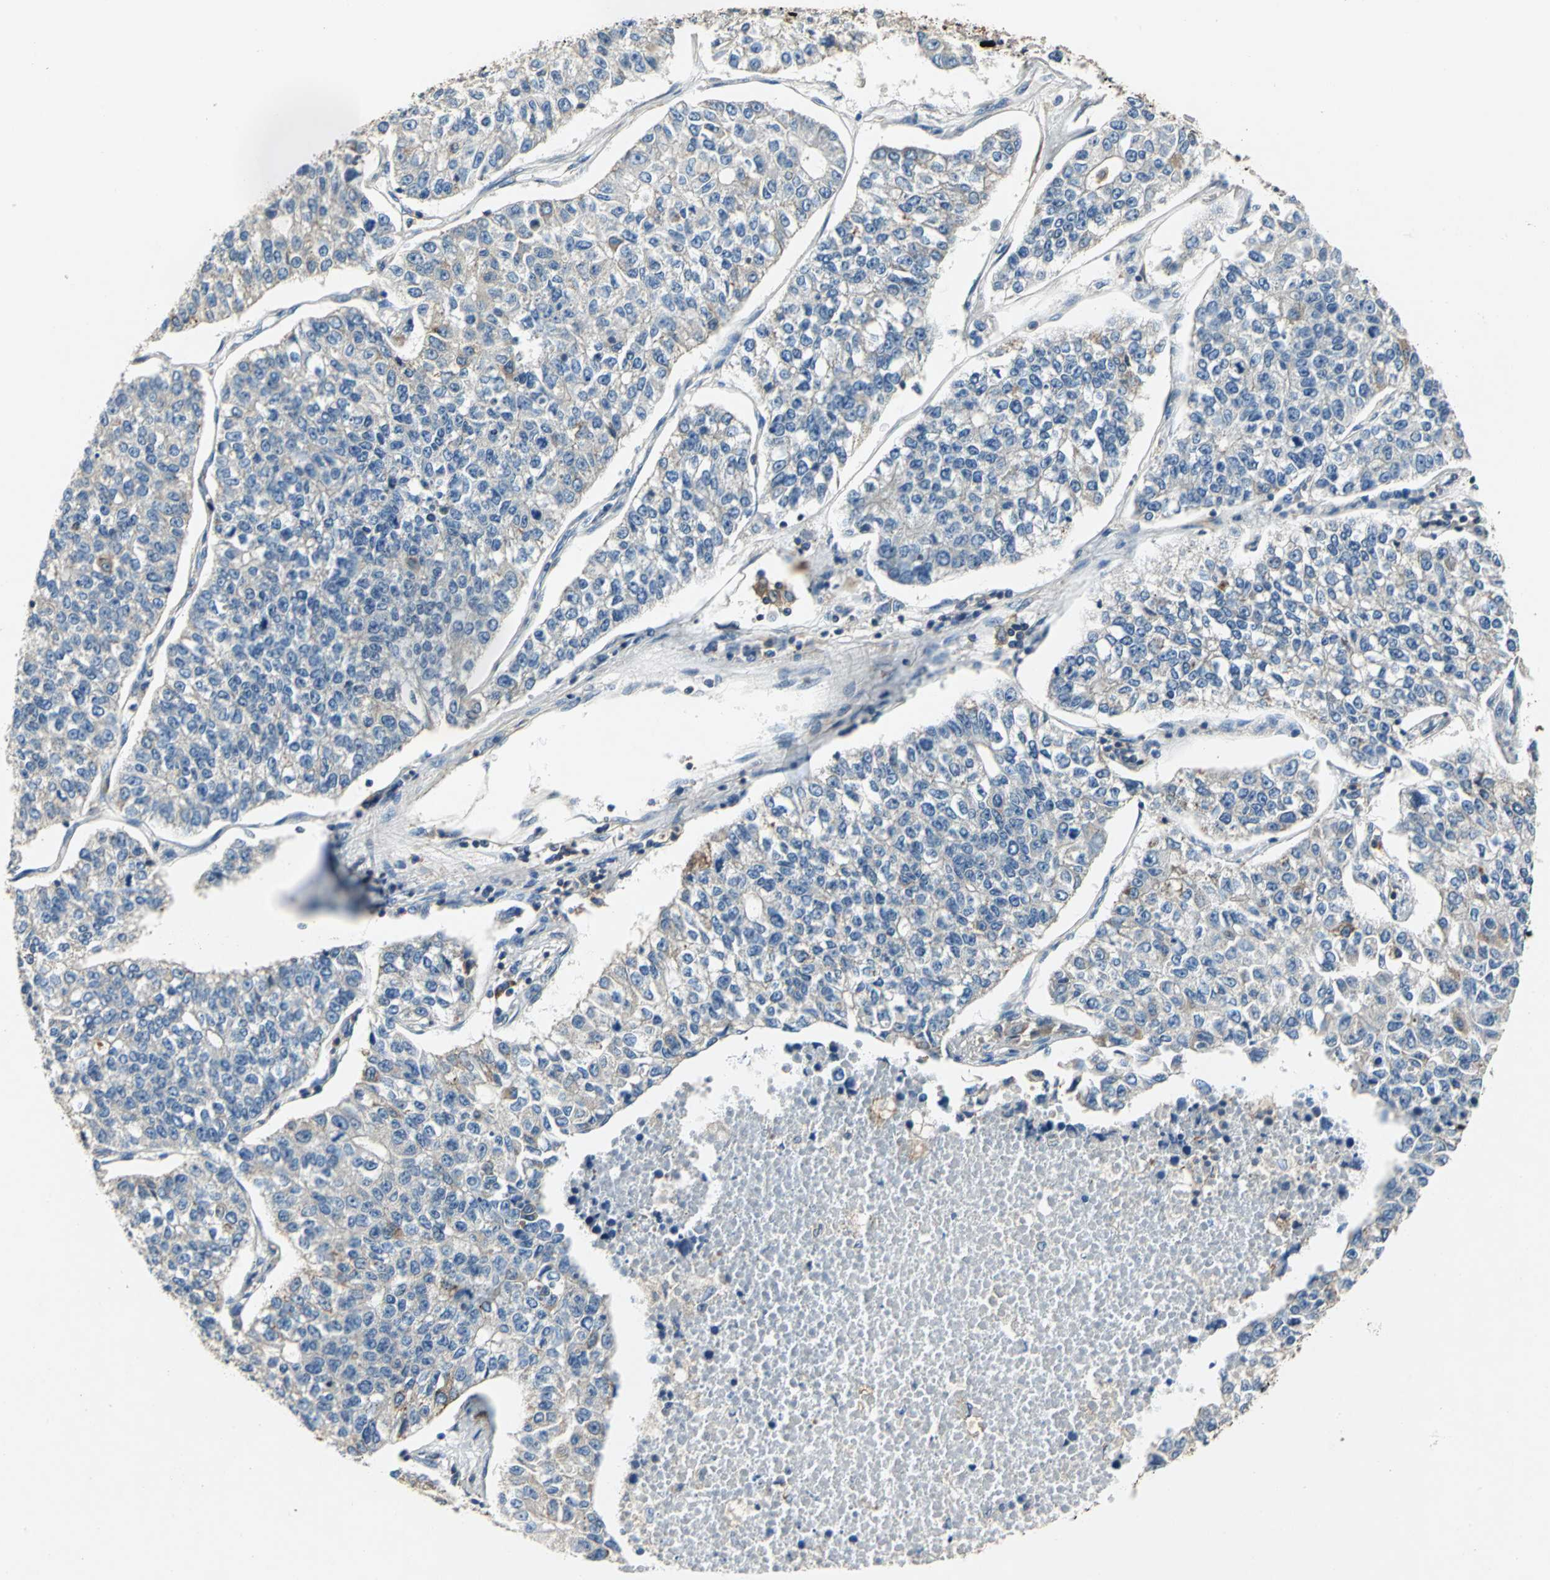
{"staining": {"intensity": "weak", "quantity": "25%-75%", "location": "cytoplasmic/membranous"}, "tissue": "lung cancer", "cell_type": "Tumor cells", "image_type": "cancer", "snomed": [{"axis": "morphology", "description": "Adenocarcinoma, NOS"}, {"axis": "topography", "description": "Lung"}], "caption": "Brown immunohistochemical staining in human lung adenocarcinoma reveals weak cytoplasmic/membranous staining in approximately 25%-75% of tumor cells. (DAB (3,3'-diaminobenzidine) IHC, brown staining for protein, blue staining for nuclei).", "gene": "DDX3Y", "patient": {"sex": "male", "age": 49}}